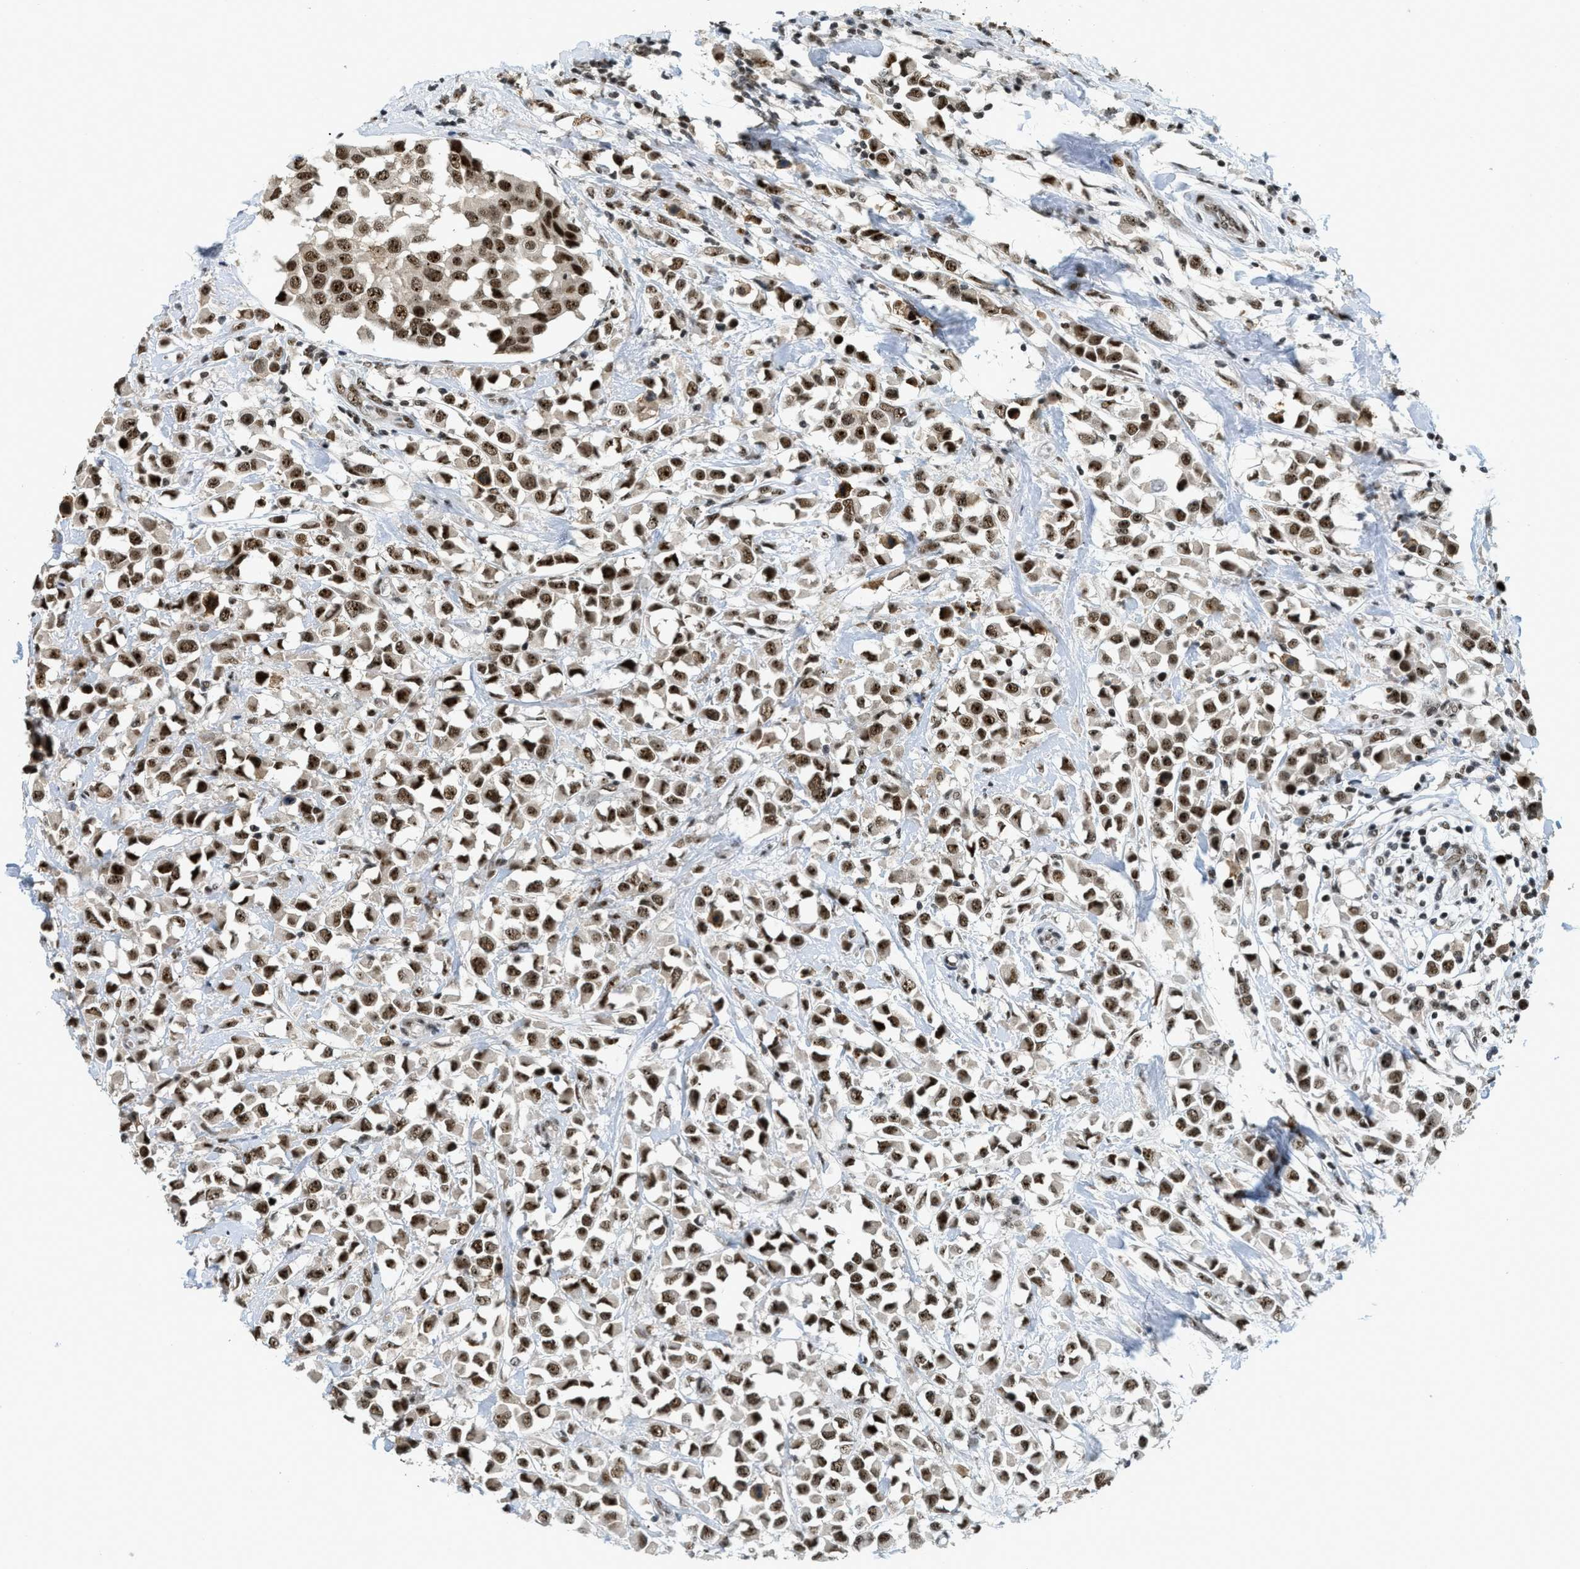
{"staining": {"intensity": "strong", "quantity": ">75%", "location": "nuclear"}, "tissue": "breast cancer", "cell_type": "Tumor cells", "image_type": "cancer", "snomed": [{"axis": "morphology", "description": "Duct carcinoma"}, {"axis": "topography", "description": "Breast"}], "caption": "Breast cancer stained for a protein shows strong nuclear positivity in tumor cells. The protein of interest is shown in brown color, while the nuclei are stained blue.", "gene": "URB1", "patient": {"sex": "female", "age": 61}}